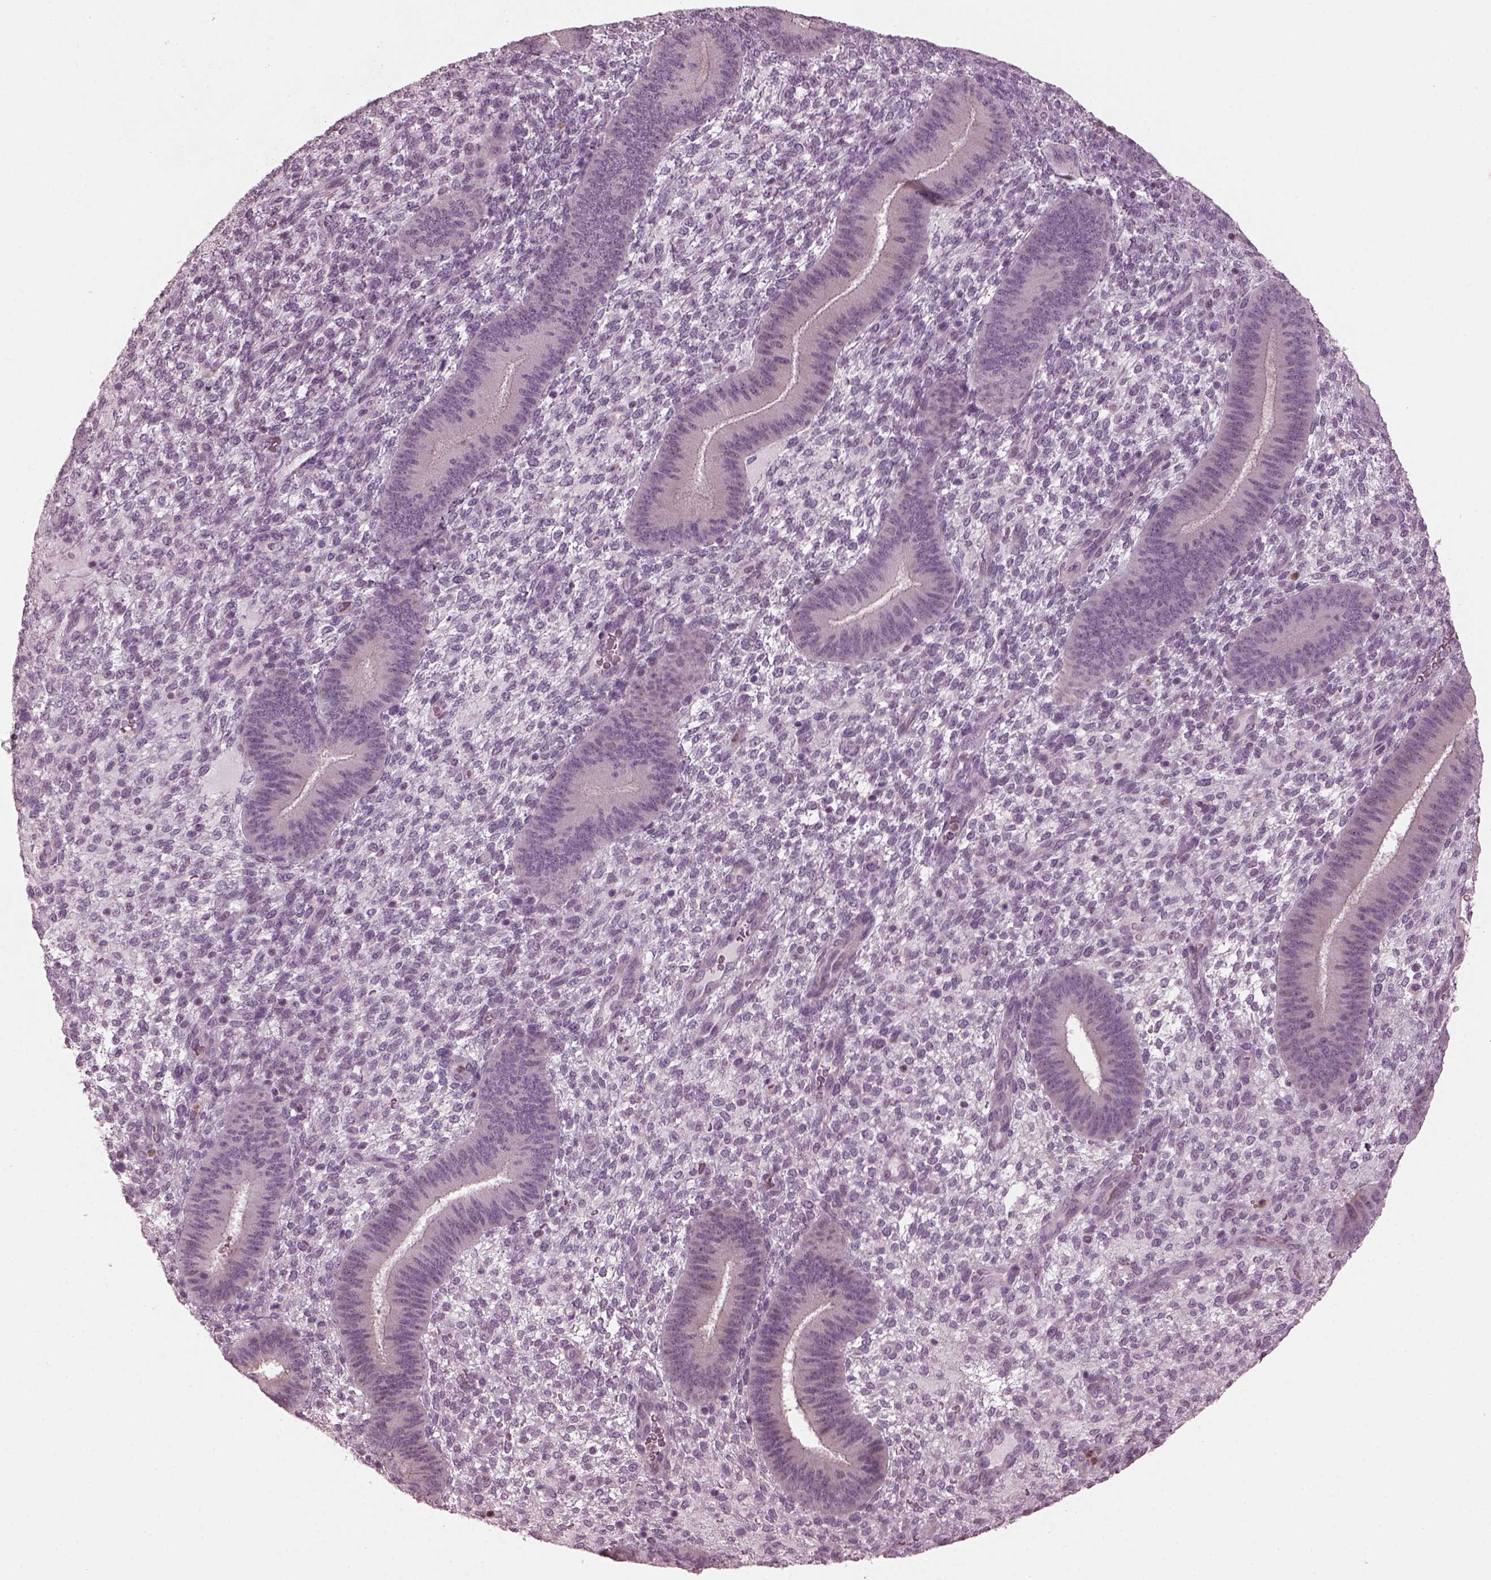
{"staining": {"intensity": "negative", "quantity": "none", "location": "none"}, "tissue": "endometrium", "cell_type": "Cells in endometrial stroma", "image_type": "normal", "snomed": [{"axis": "morphology", "description": "Normal tissue, NOS"}, {"axis": "topography", "description": "Endometrium"}], "caption": "Immunohistochemistry histopathology image of unremarkable human endometrium stained for a protein (brown), which shows no expression in cells in endometrial stroma.", "gene": "BFSP1", "patient": {"sex": "female", "age": 39}}